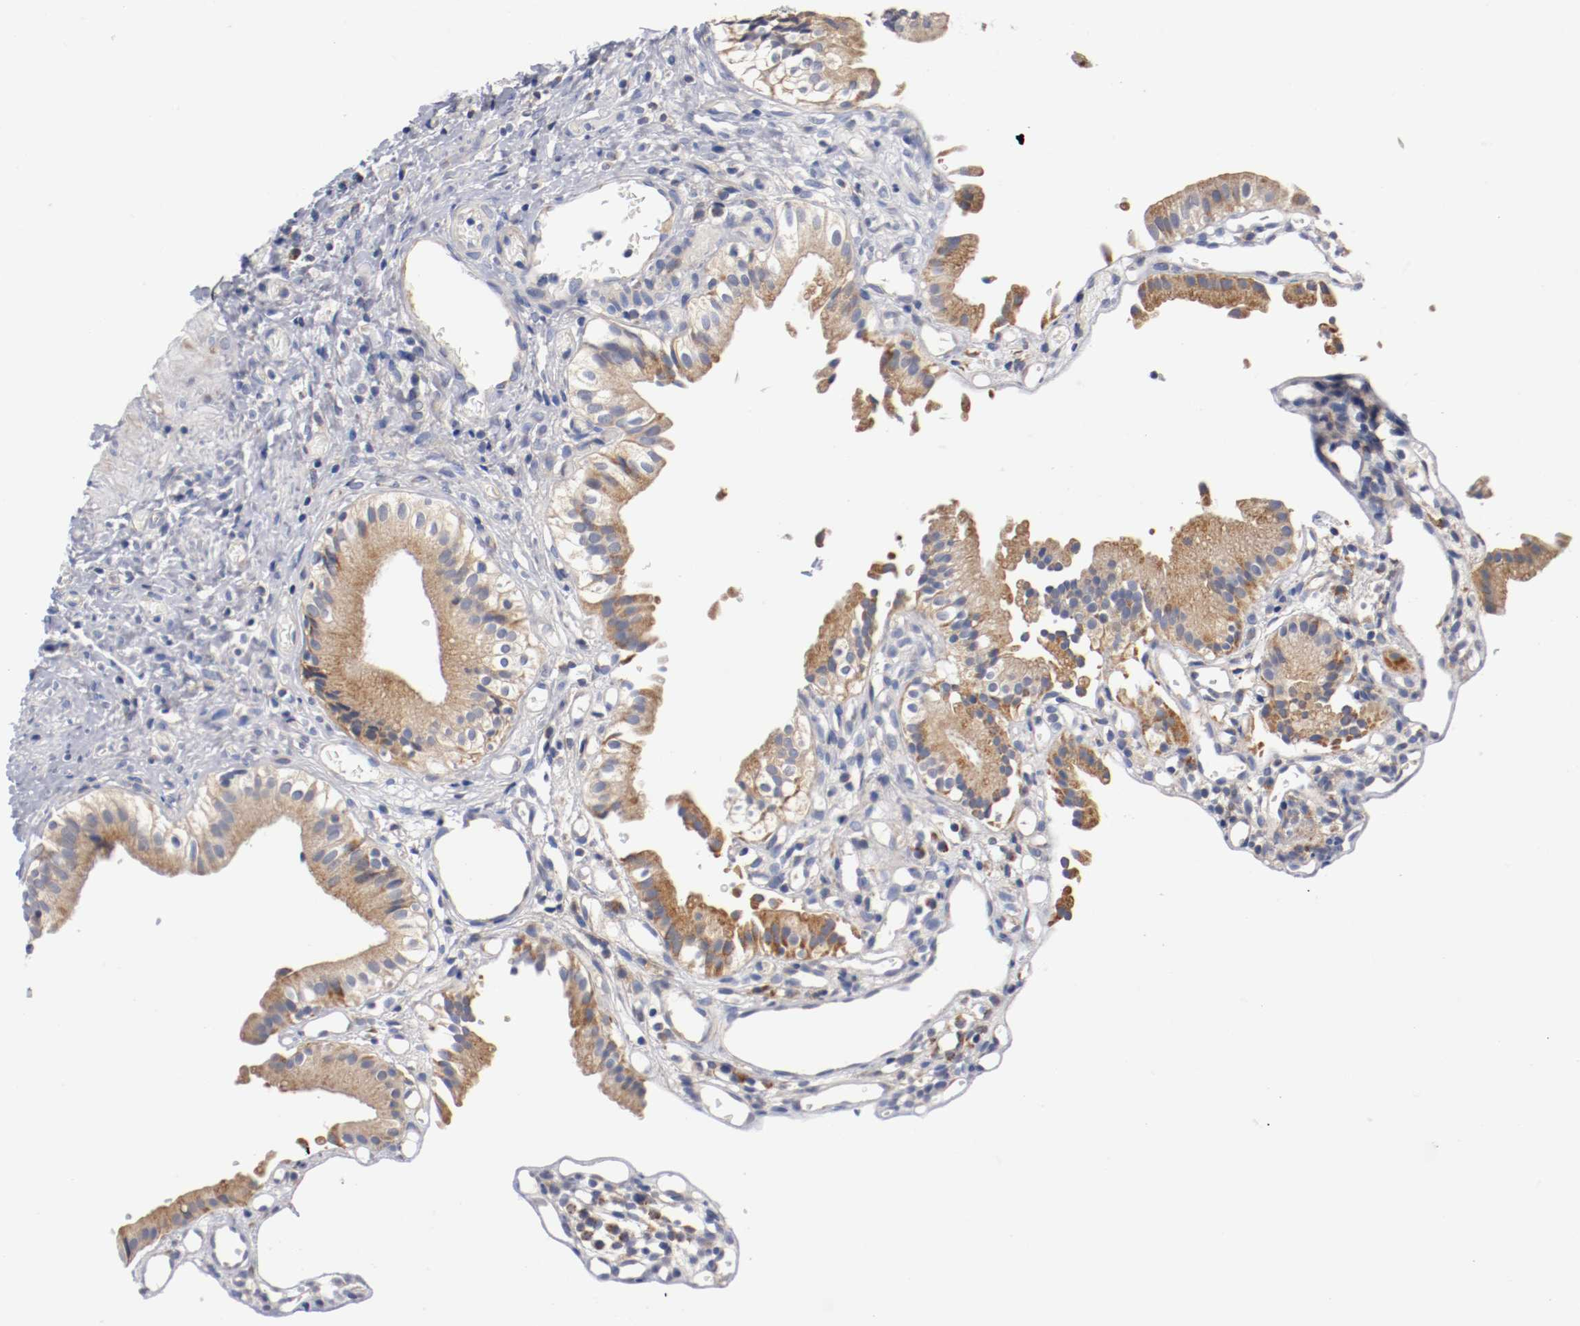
{"staining": {"intensity": "moderate", "quantity": ">75%", "location": "cytoplasmic/membranous"}, "tissue": "gallbladder", "cell_type": "Glandular cells", "image_type": "normal", "snomed": [{"axis": "morphology", "description": "Normal tissue, NOS"}, {"axis": "topography", "description": "Gallbladder"}], "caption": "Moderate cytoplasmic/membranous staining for a protein is seen in about >75% of glandular cells of normal gallbladder using immunohistochemistry (IHC).", "gene": "PCSK6", "patient": {"sex": "male", "age": 65}}